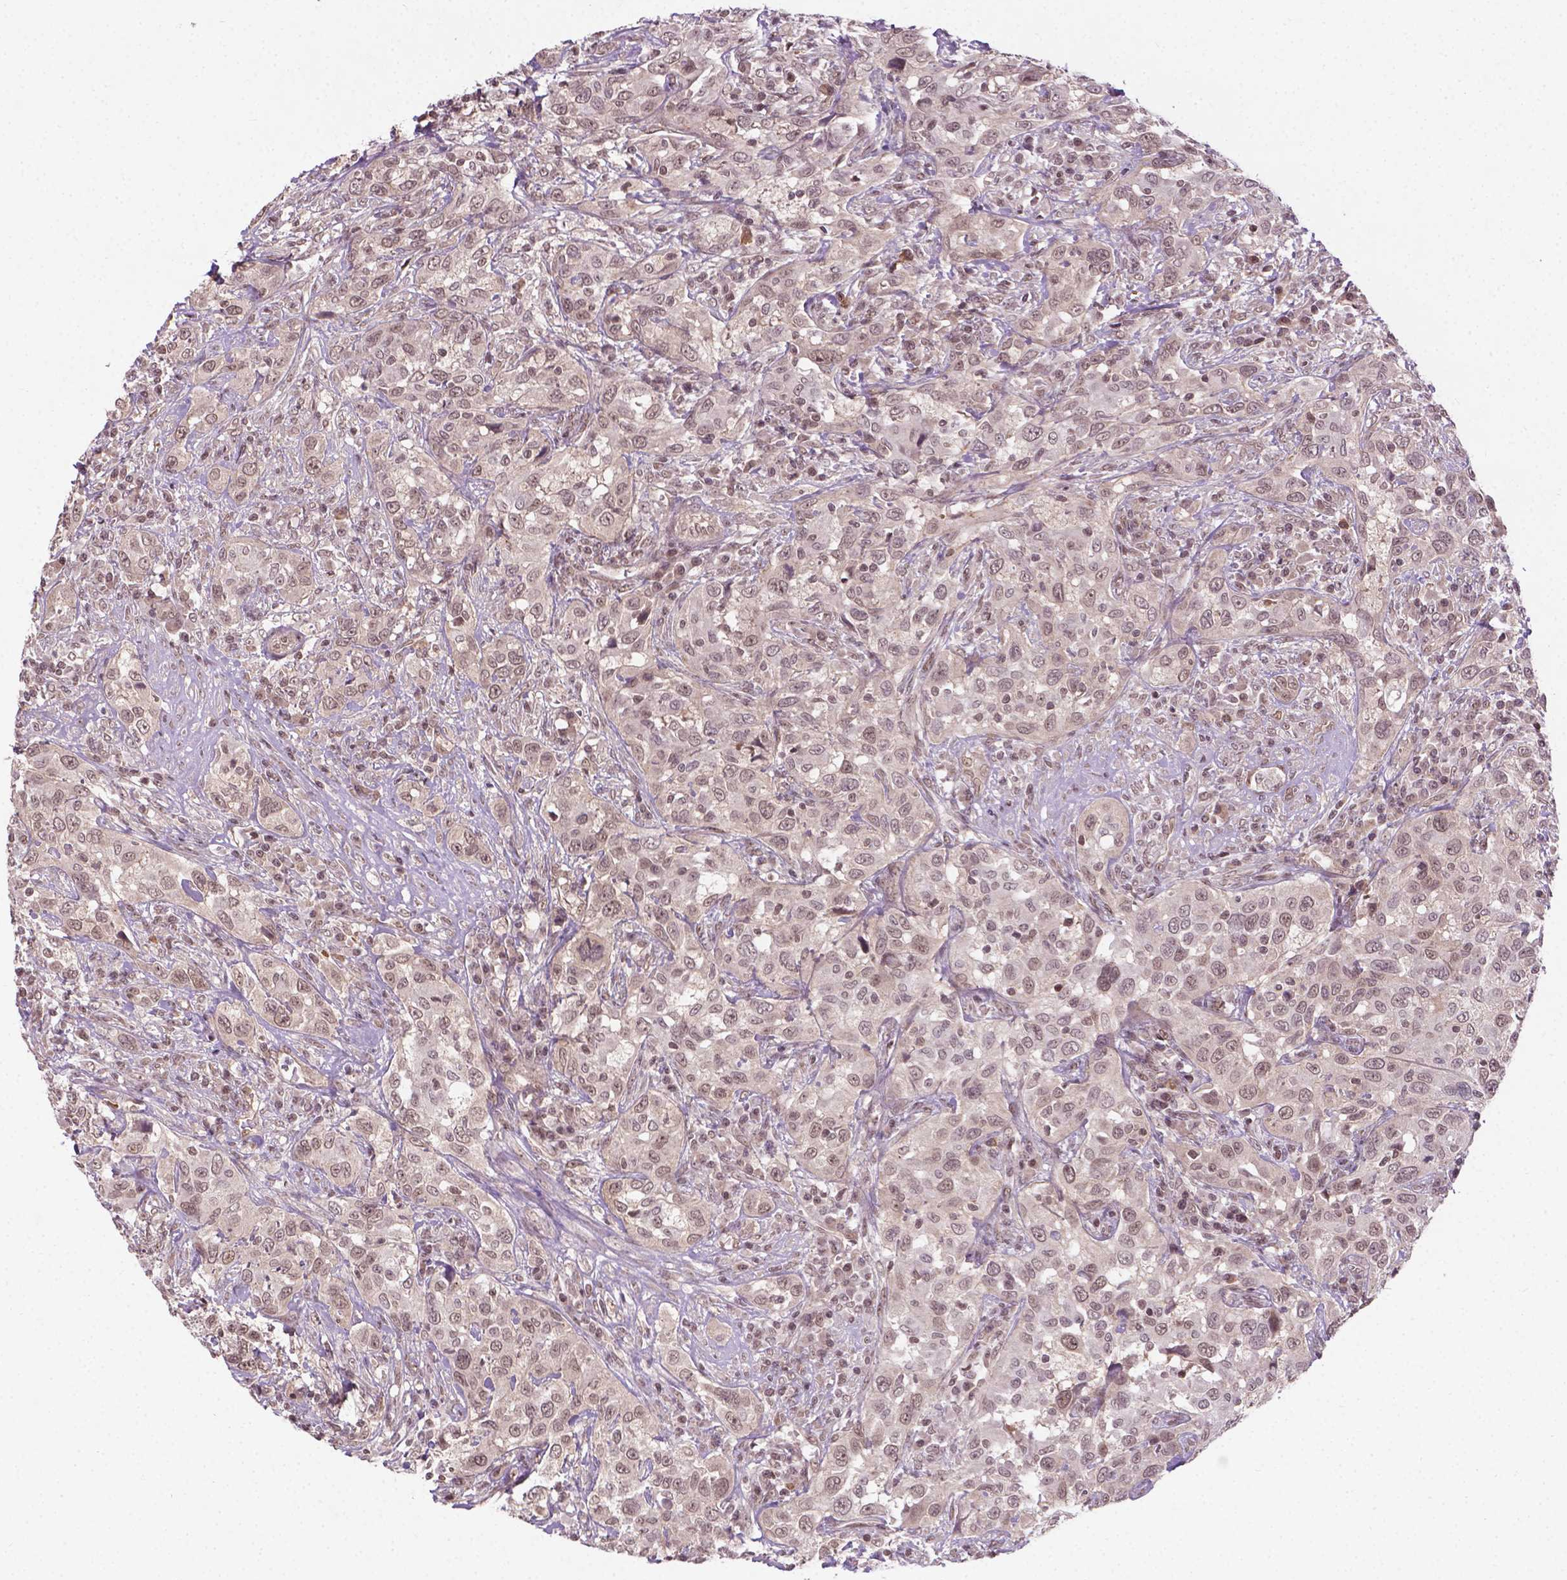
{"staining": {"intensity": "weak", "quantity": ">75%", "location": "nuclear"}, "tissue": "urothelial cancer", "cell_type": "Tumor cells", "image_type": "cancer", "snomed": [{"axis": "morphology", "description": "Urothelial carcinoma, NOS"}, {"axis": "morphology", "description": "Urothelial carcinoma, High grade"}, {"axis": "topography", "description": "Urinary bladder"}], "caption": "Protein expression by immunohistochemistry displays weak nuclear positivity in about >75% of tumor cells in transitional cell carcinoma.", "gene": "ANKRD54", "patient": {"sex": "female", "age": 64}}